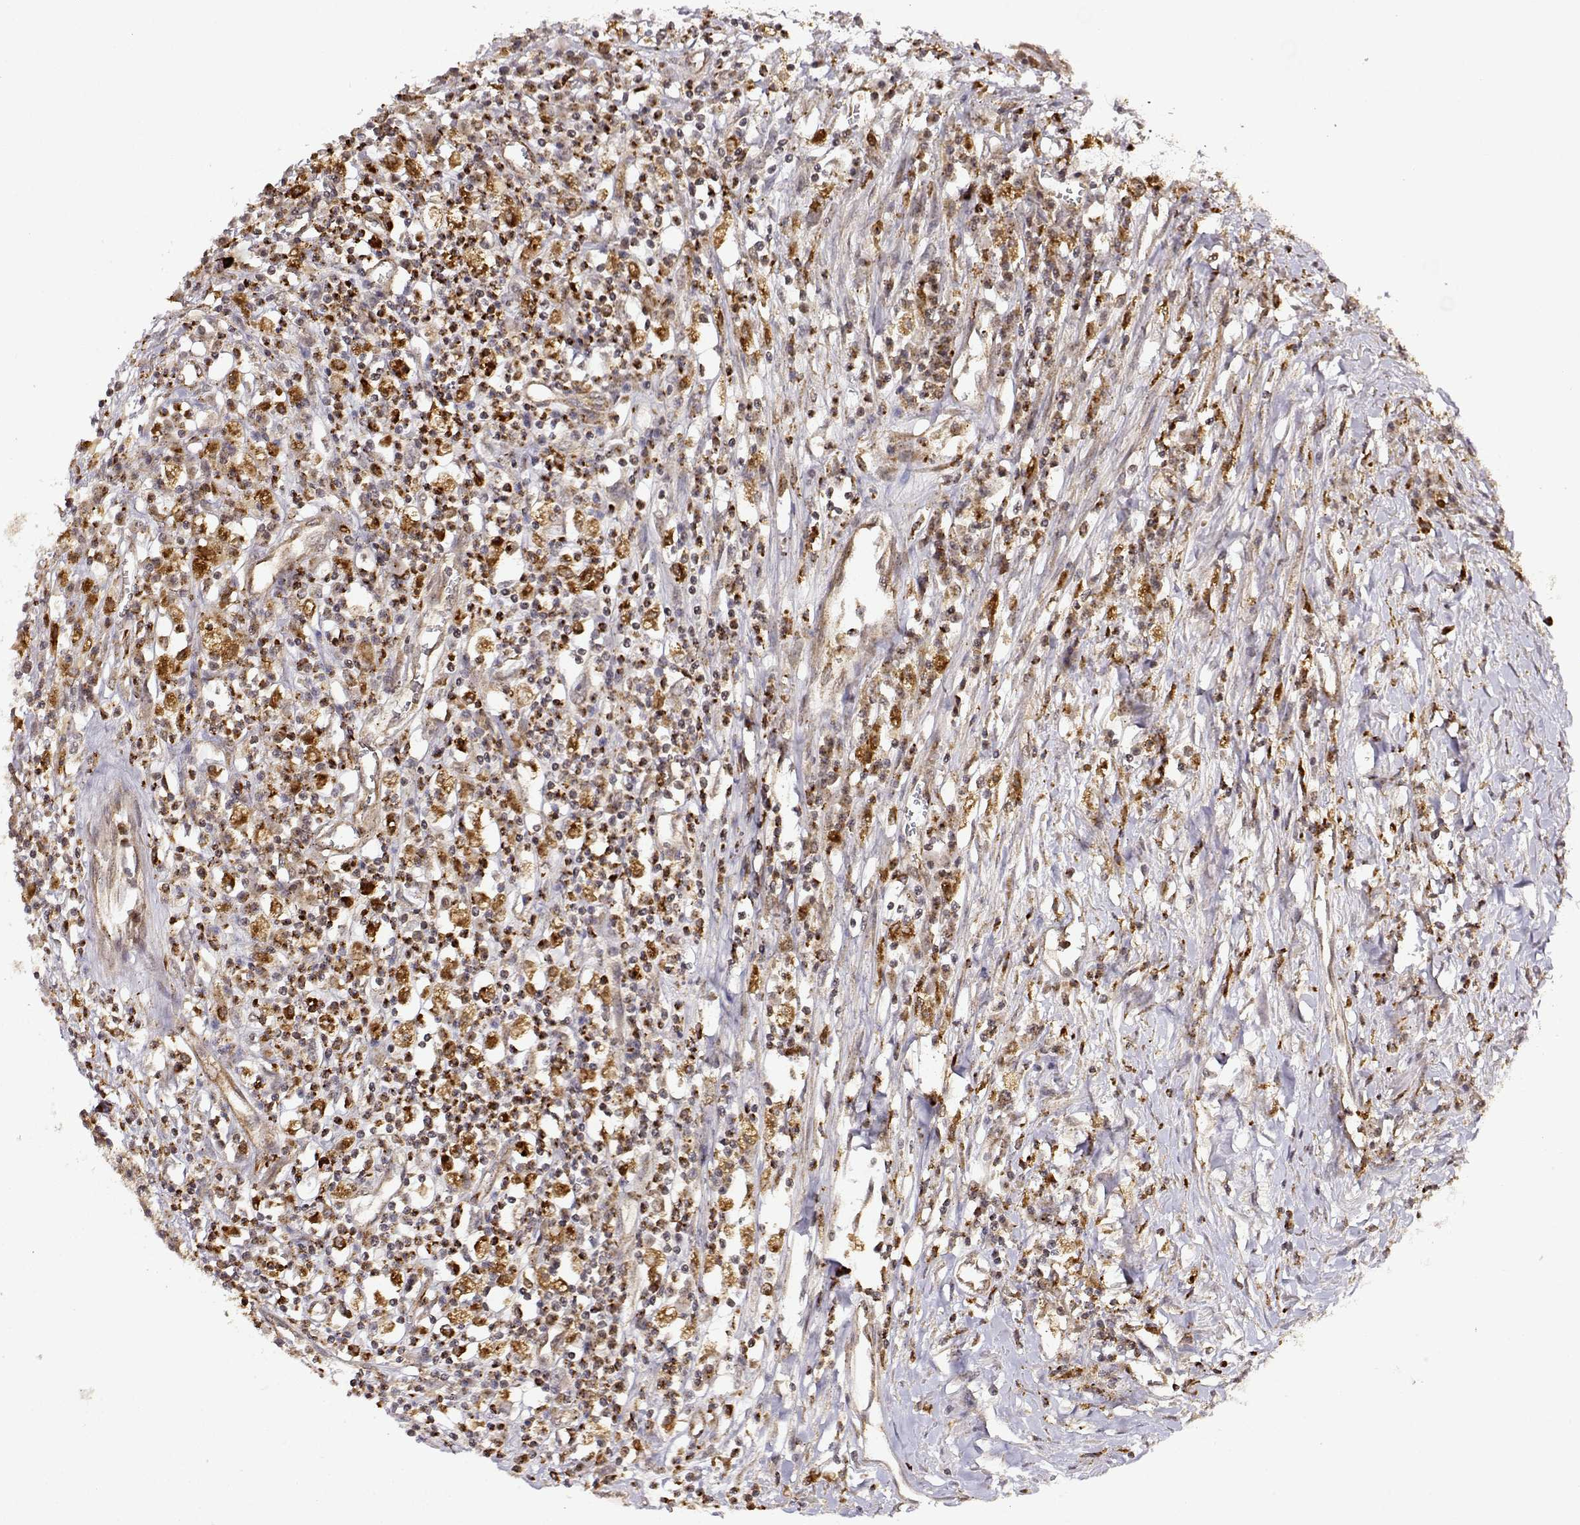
{"staining": {"intensity": "moderate", "quantity": ">75%", "location": "cytoplasmic/membranous"}, "tissue": "colorectal cancer", "cell_type": "Tumor cells", "image_type": "cancer", "snomed": [{"axis": "morphology", "description": "Adenocarcinoma, NOS"}, {"axis": "topography", "description": "Rectum"}], "caption": "The image demonstrates staining of colorectal cancer (adenocarcinoma), revealing moderate cytoplasmic/membranous protein positivity (brown color) within tumor cells.", "gene": "RNF13", "patient": {"sex": "male", "age": 54}}